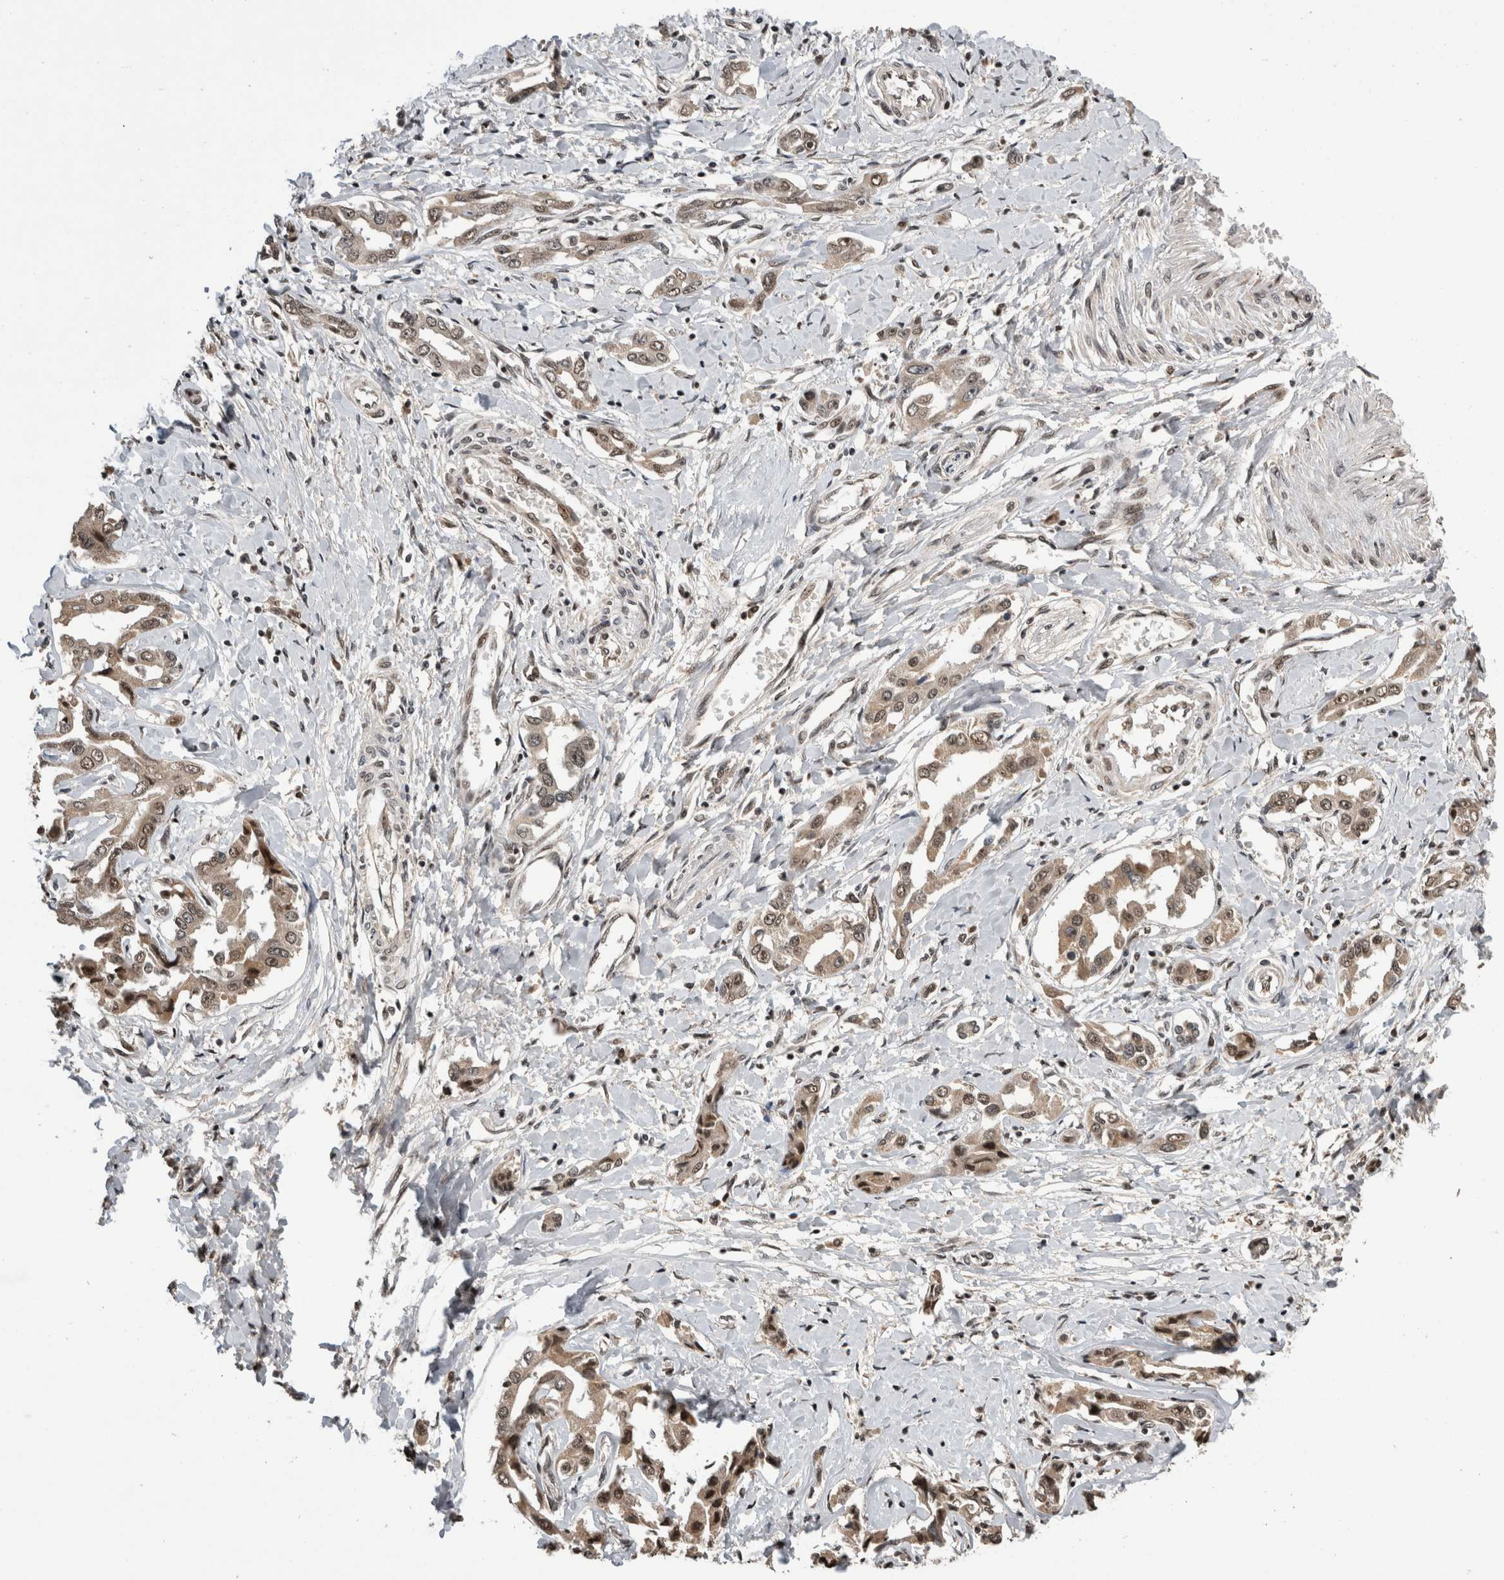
{"staining": {"intensity": "weak", "quantity": ">75%", "location": "cytoplasmic/membranous,nuclear"}, "tissue": "liver cancer", "cell_type": "Tumor cells", "image_type": "cancer", "snomed": [{"axis": "morphology", "description": "Cholangiocarcinoma"}, {"axis": "topography", "description": "Liver"}], "caption": "This is a micrograph of immunohistochemistry staining of cholangiocarcinoma (liver), which shows weak staining in the cytoplasmic/membranous and nuclear of tumor cells.", "gene": "CPSF2", "patient": {"sex": "male", "age": 59}}